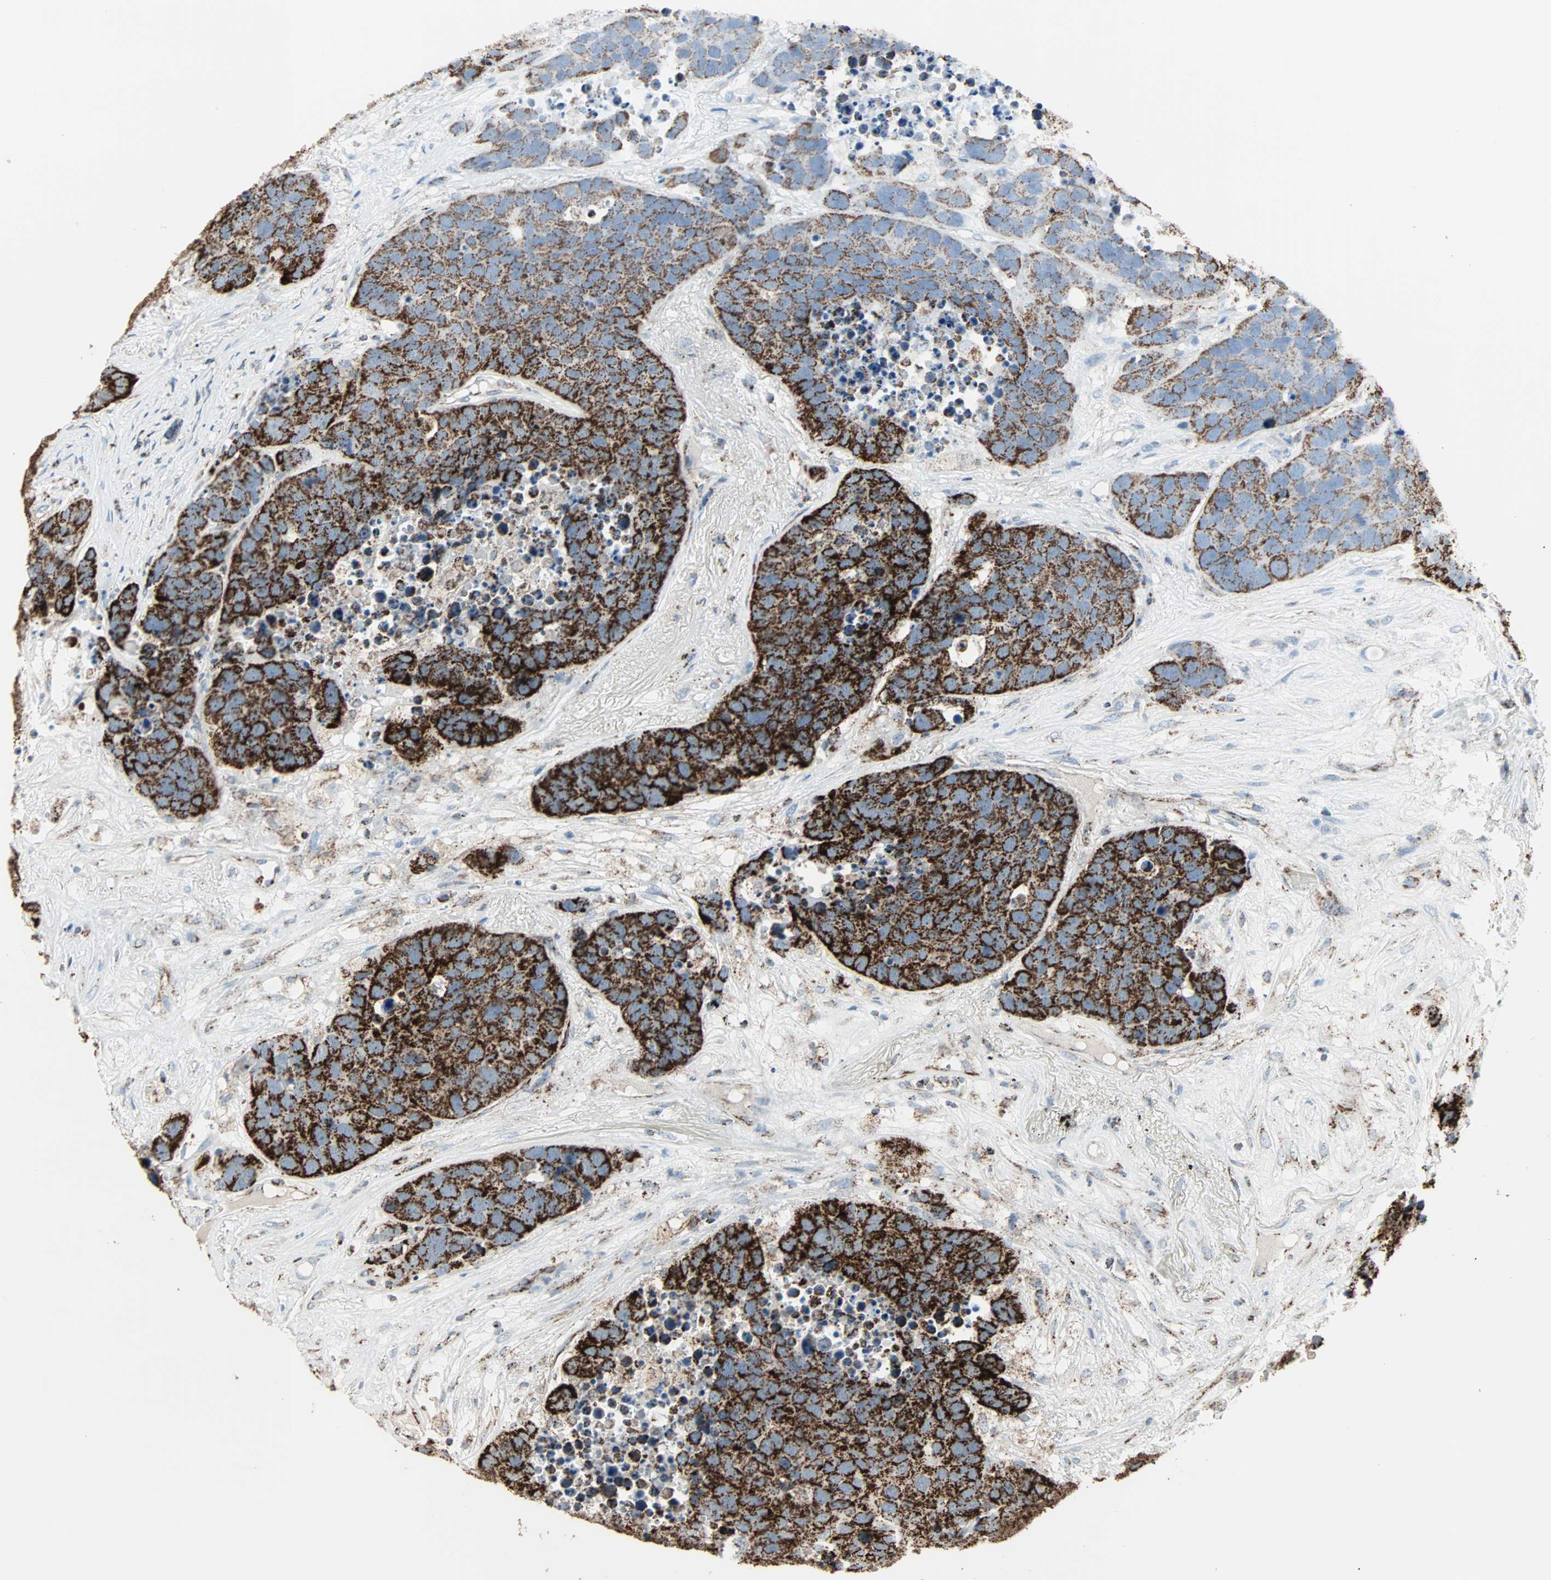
{"staining": {"intensity": "strong", "quantity": ">75%", "location": "cytoplasmic/membranous"}, "tissue": "carcinoid", "cell_type": "Tumor cells", "image_type": "cancer", "snomed": [{"axis": "morphology", "description": "Carcinoid, malignant, NOS"}, {"axis": "topography", "description": "Lung"}], "caption": "Immunohistochemistry (IHC) of carcinoid exhibits high levels of strong cytoplasmic/membranous expression in about >75% of tumor cells.", "gene": "IDH2", "patient": {"sex": "male", "age": 60}}